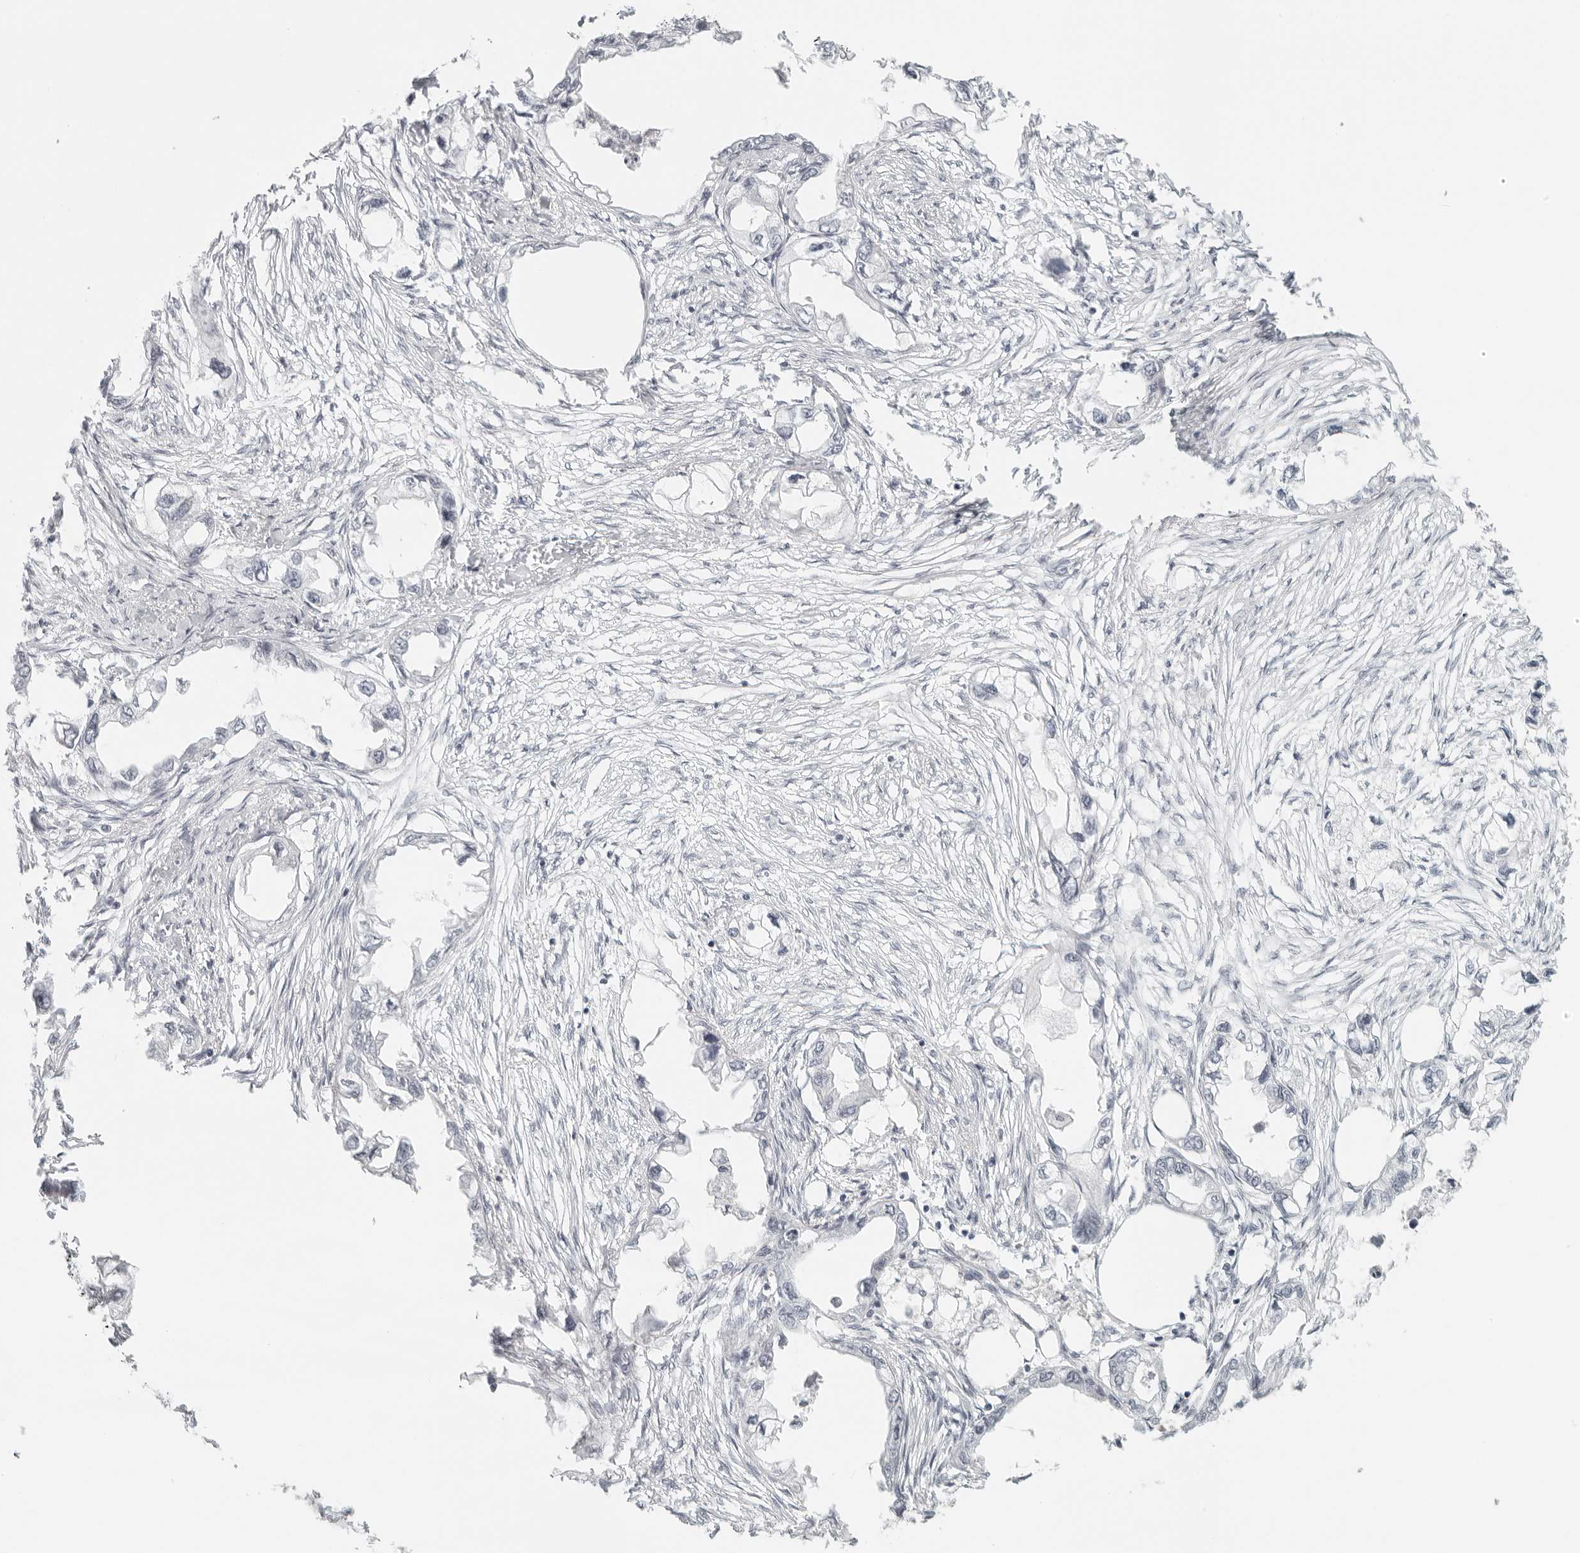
{"staining": {"intensity": "negative", "quantity": "none", "location": "none"}, "tissue": "endometrial cancer", "cell_type": "Tumor cells", "image_type": "cancer", "snomed": [{"axis": "morphology", "description": "Adenocarcinoma, NOS"}, {"axis": "morphology", "description": "Adenocarcinoma, metastatic, NOS"}, {"axis": "topography", "description": "Adipose tissue"}, {"axis": "topography", "description": "Endometrium"}], "caption": "Immunohistochemistry of human endometrial cancer (adenocarcinoma) shows no positivity in tumor cells.", "gene": "RPS6KC1", "patient": {"sex": "female", "age": 67}}